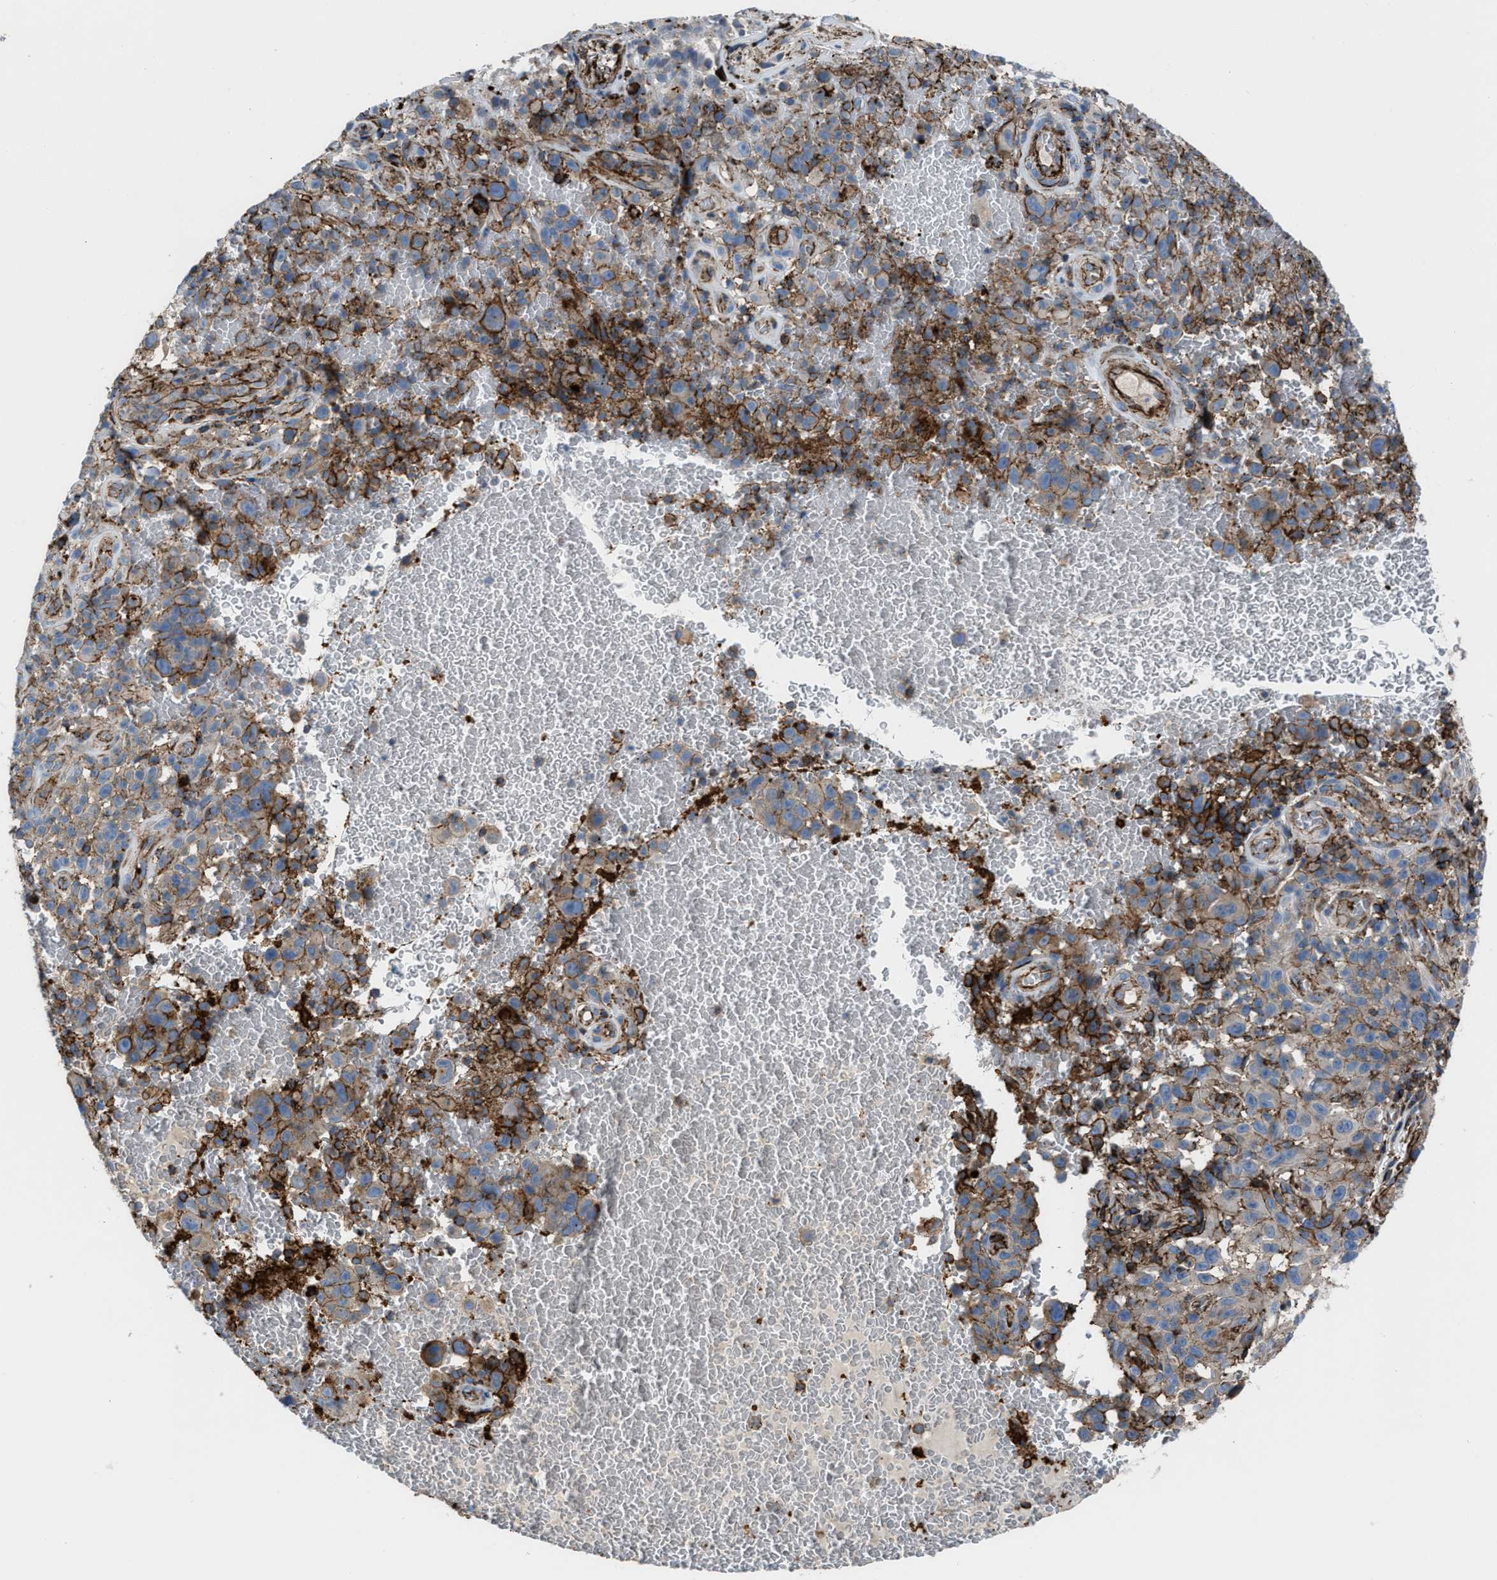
{"staining": {"intensity": "moderate", "quantity": "25%-75%", "location": "cytoplasmic/membranous"}, "tissue": "melanoma", "cell_type": "Tumor cells", "image_type": "cancer", "snomed": [{"axis": "morphology", "description": "Malignant melanoma, NOS"}, {"axis": "topography", "description": "Skin"}], "caption": "Approximately 25%-75% of tumor cells in human melanoma show moderate cytoplasmic/membranous protein expression as visualized by brown immunohistochemical staining.", "gene": "AGPAT2", "patient": {"sex": "female", "age": 82}}